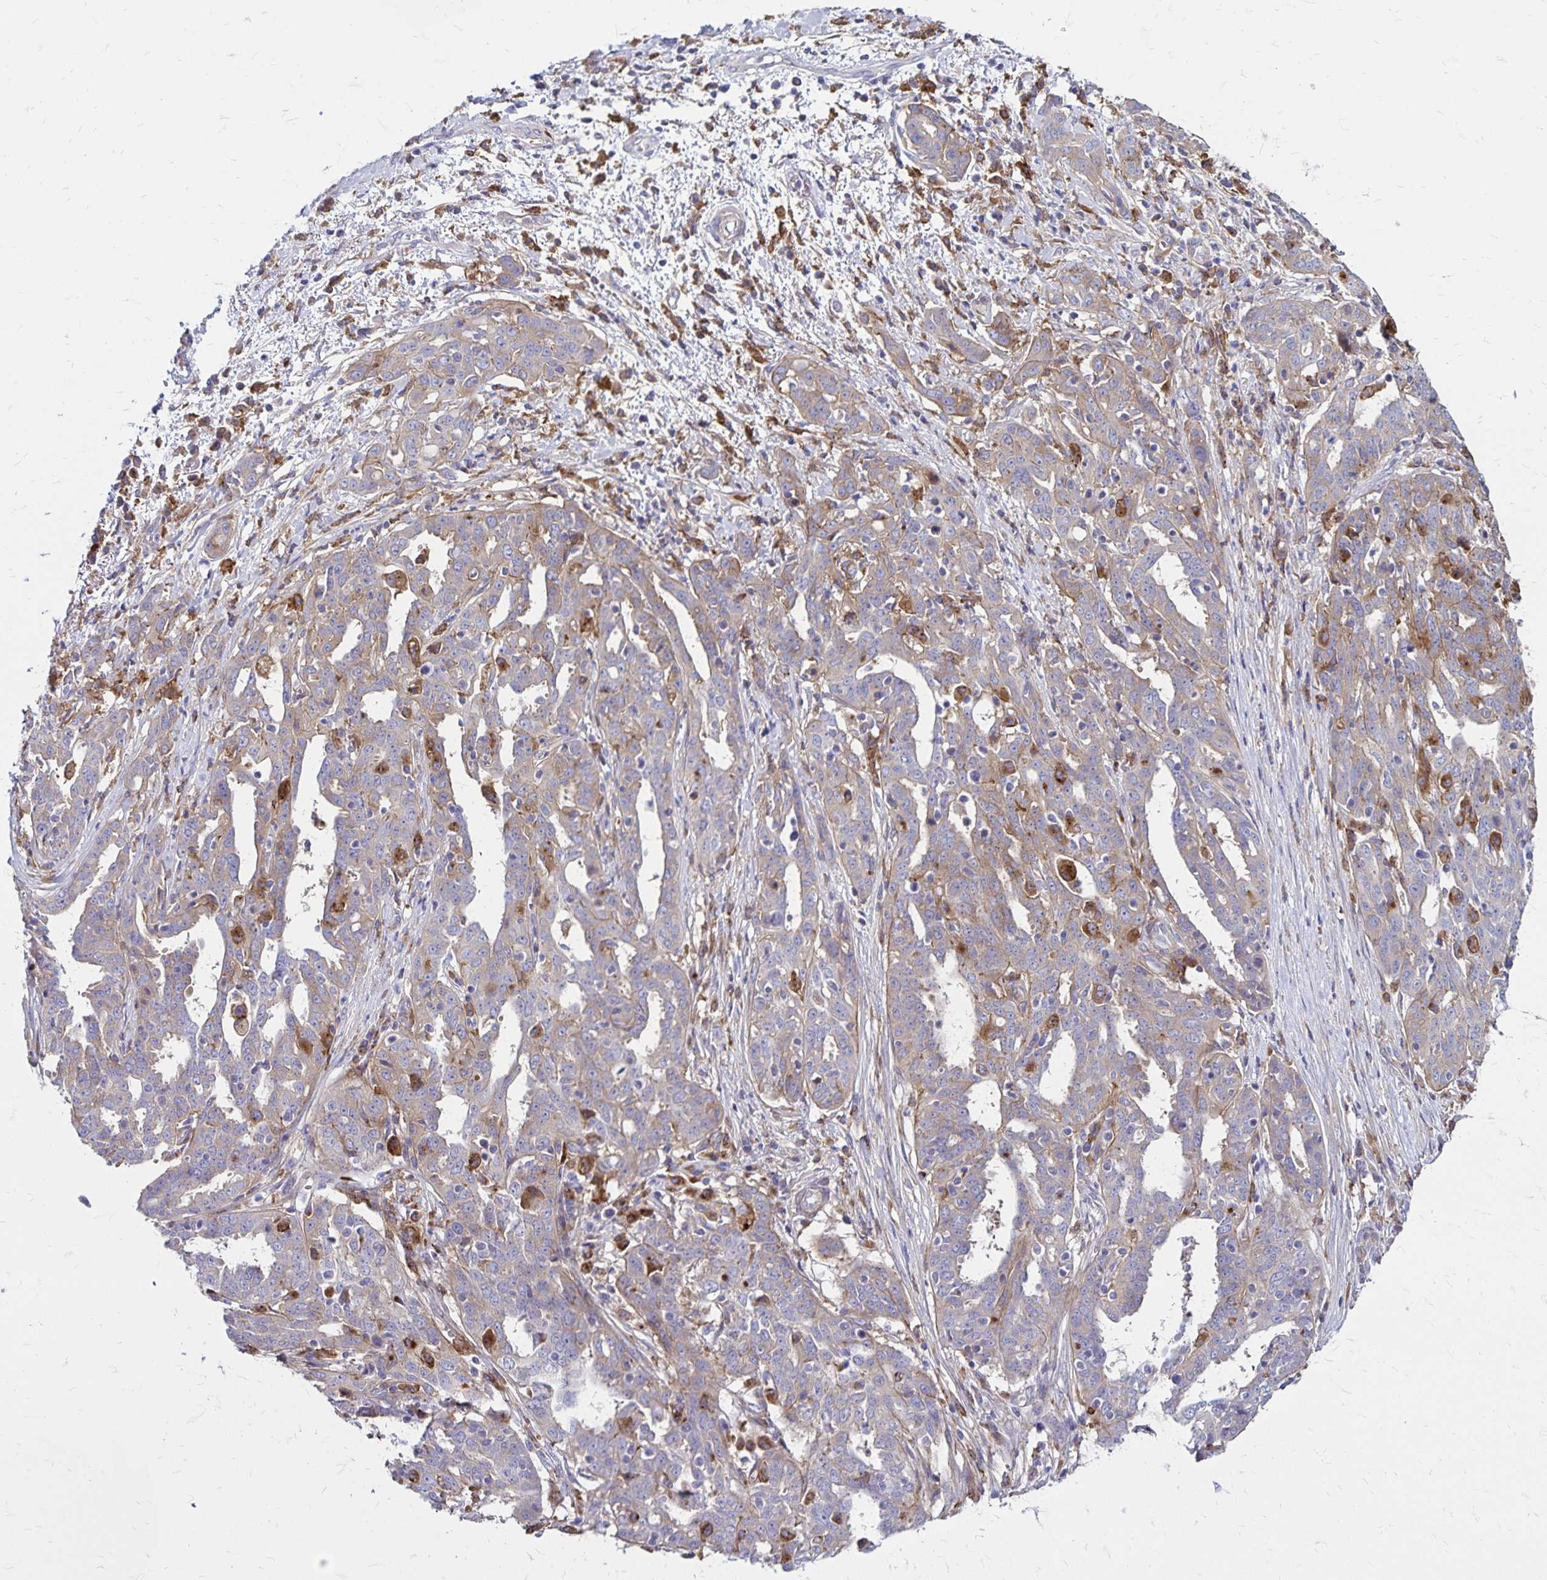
{"staining": {"intensity": "weak", "quantity": "25%-75%", "location": "cytoplasmic/membranous"}, "tissue": "ovarian cancer", "cell_type": "Tumor cells", "image_type": "cancer", "snomed": [{"axis": "morphology", "description": "Cystadenocarcinoma, serous, NOS"}, {"axis": "topography", "description": "Ovary"}], "caption": "Protein staining displays weak cytoplasmic/membranous staining in about 25%-75% of tumor cells in ovarian cancer.", "gene": "TNS3", "patient": {"sex": "female", "age": 67}}